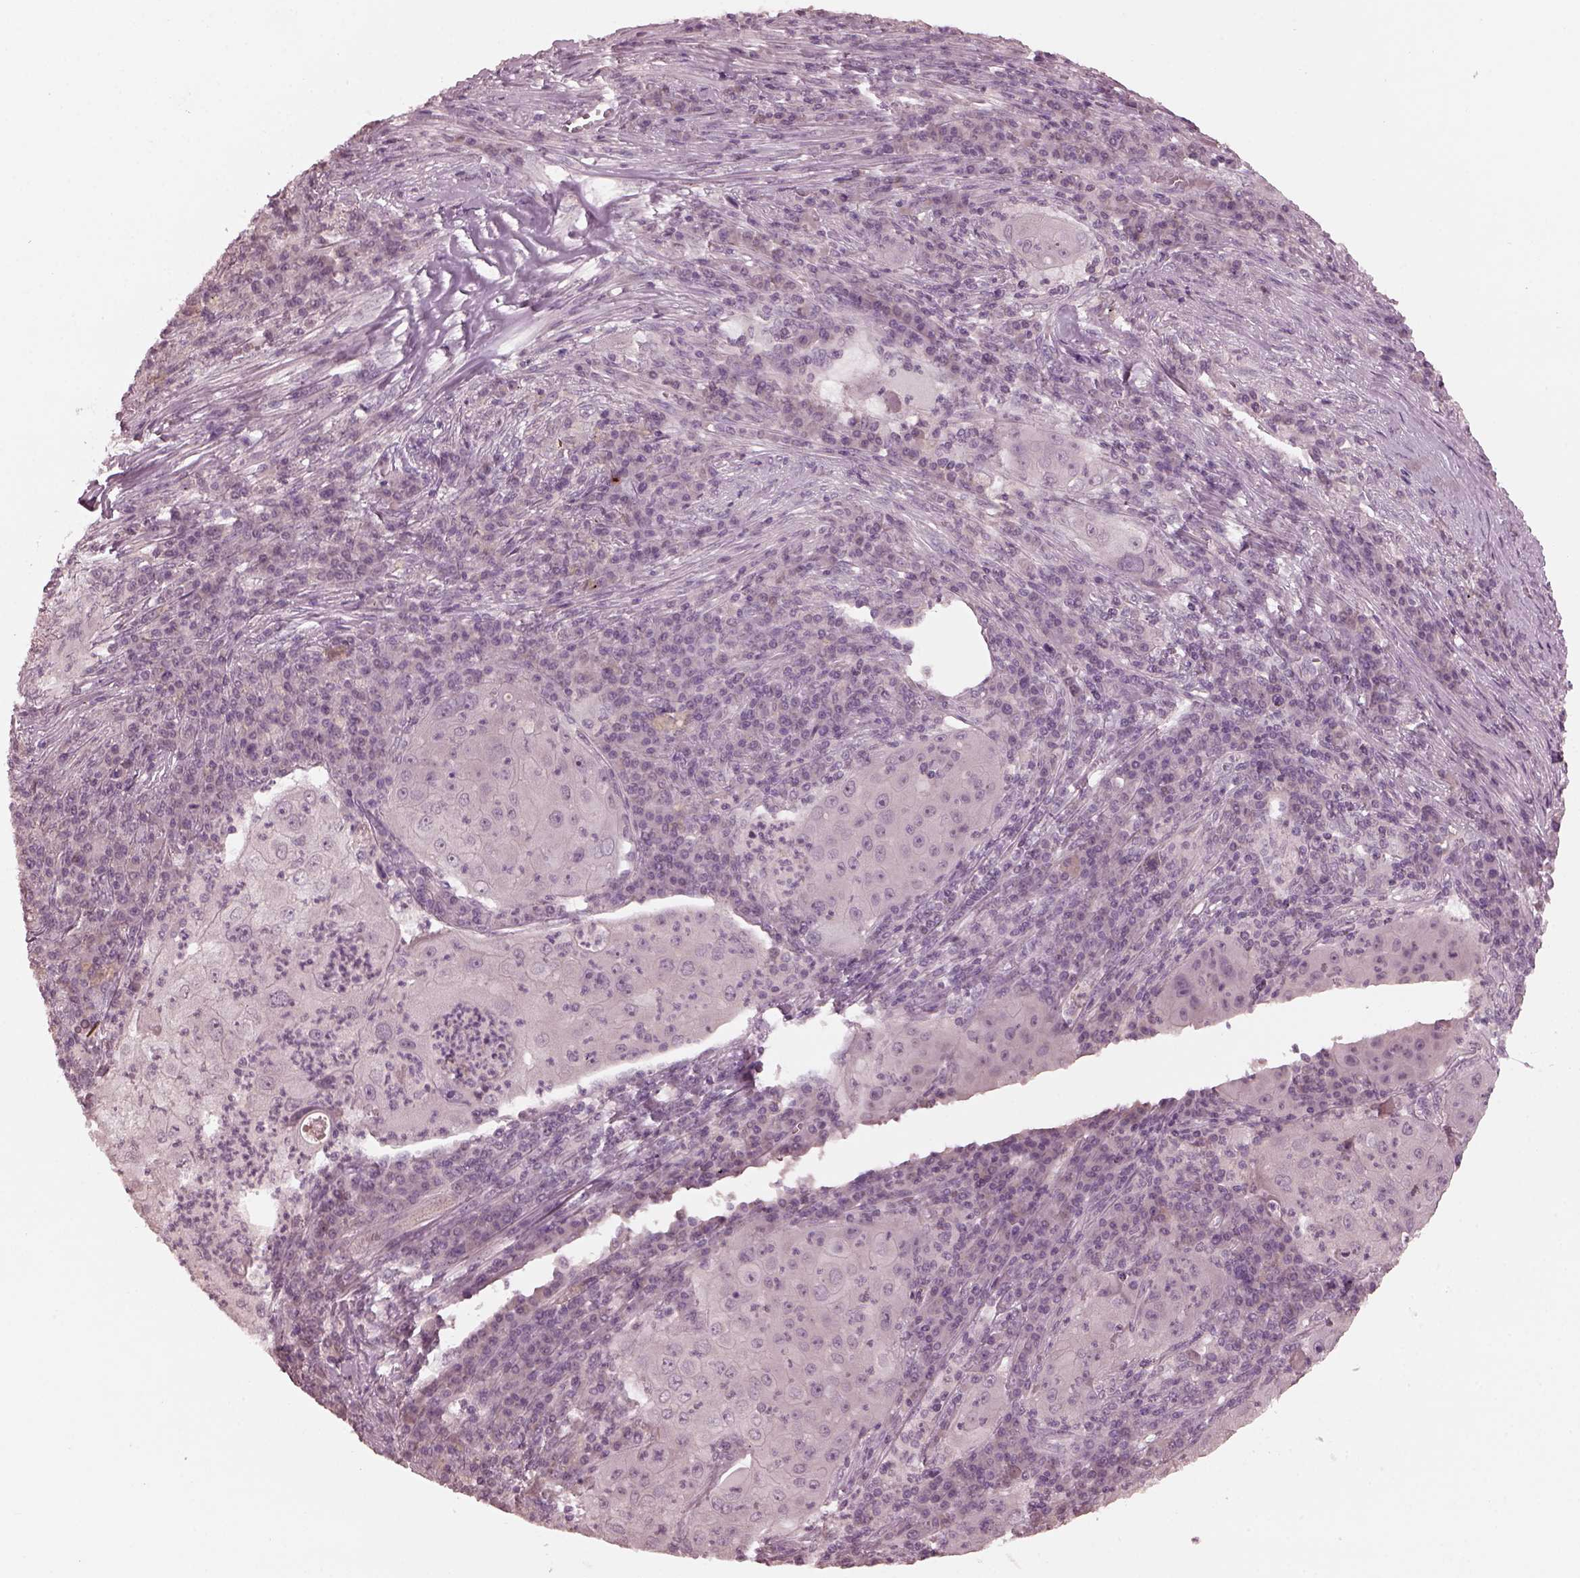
{"staining": {"intensity": "negative", "quantity": "none", "location": "none"}, "tissue": "lung cancer", "cell_type": "Tumor cells", "image_type": "cancer", "snomed": [{"axis": "morphology", "description": "Squamous cell carcinoma, NOS"}, {"axis": "topography", "description": "Lung"}], "caption": "Lung cancer stained for a protein using immunohistochemistry reveals no positivity tumor cells.", "gene": "RGS7", "patient": {"sex": "female", "age": 59}}